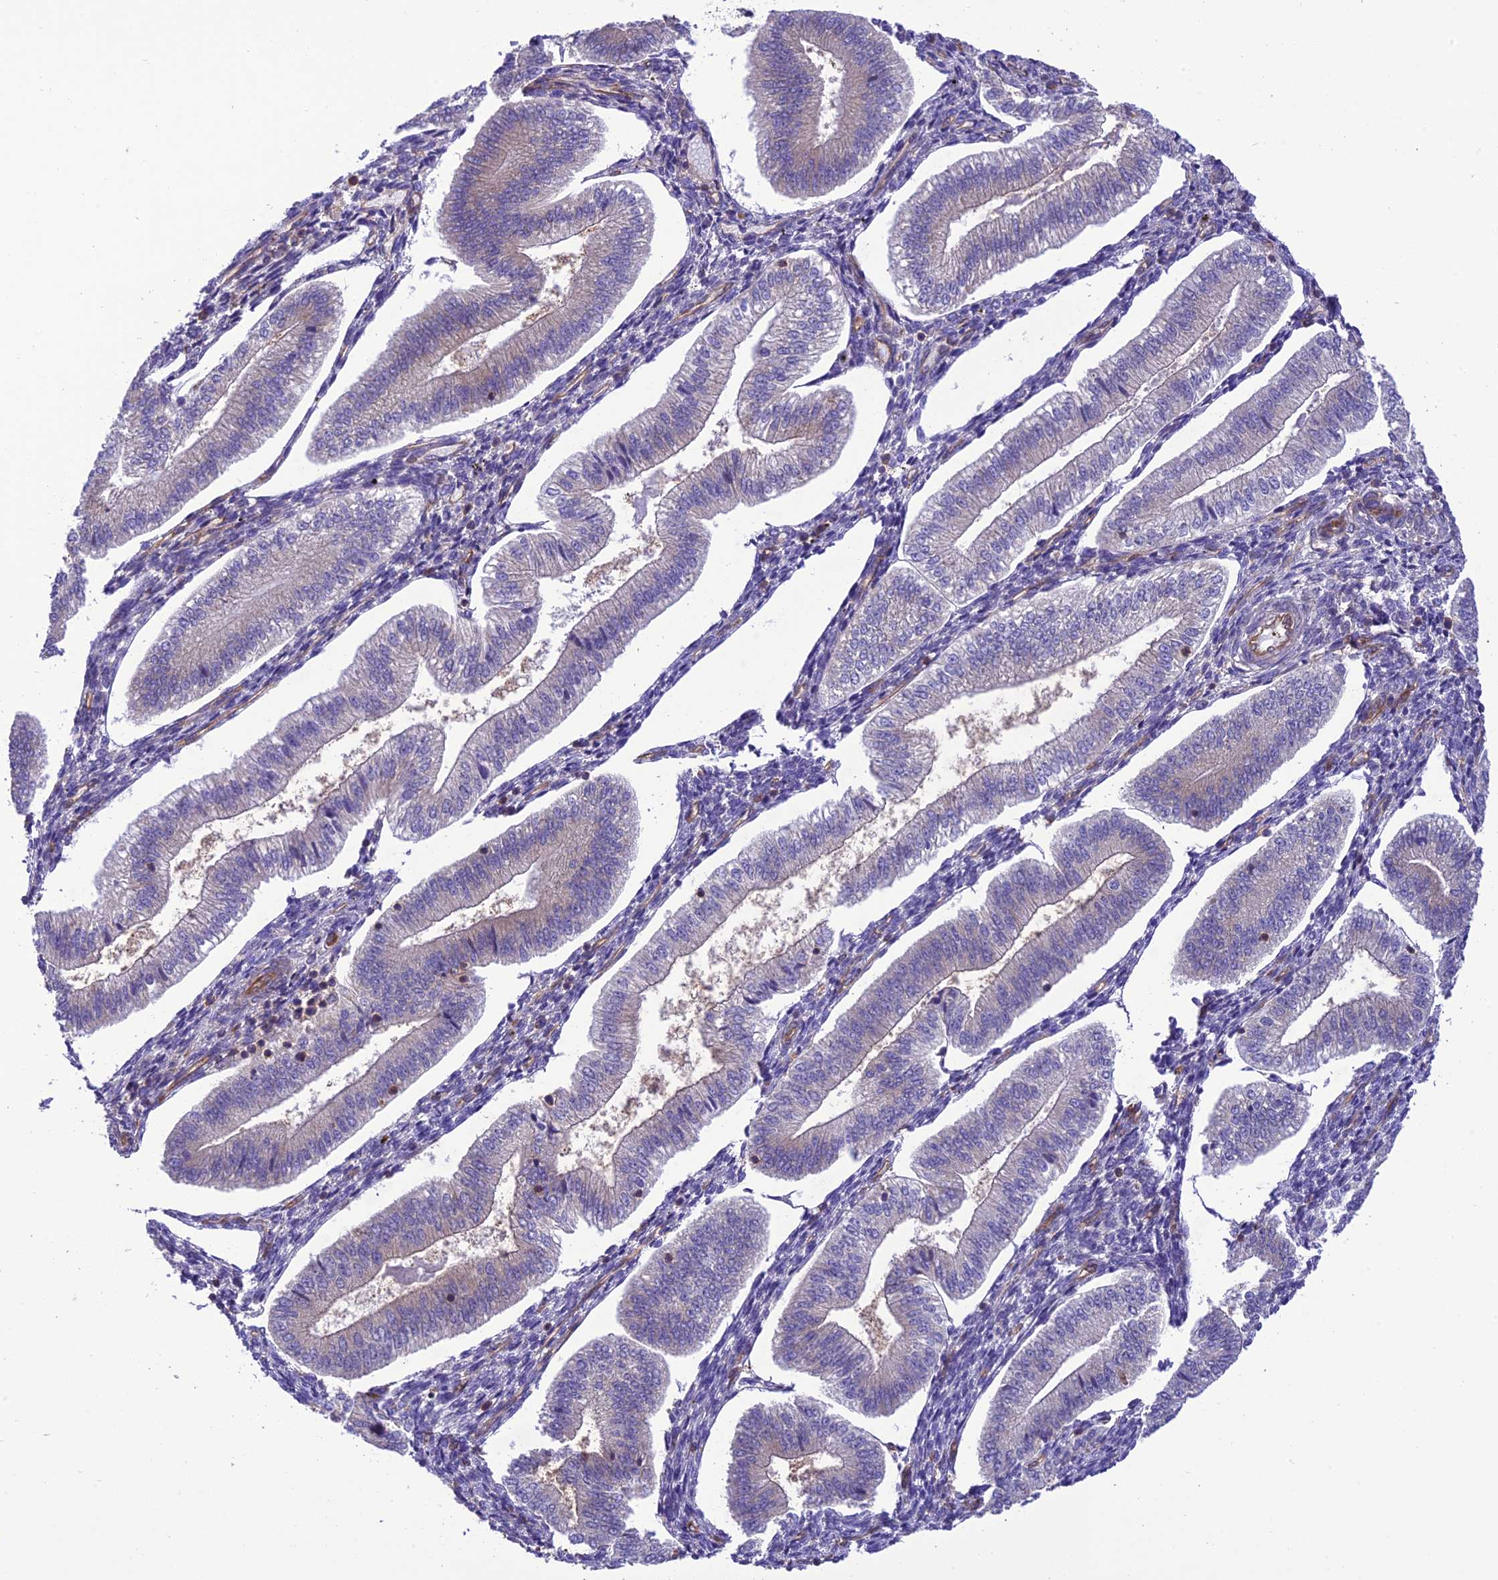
{"staining": {"intensity": "negative", "quantity": "none", "location": "none"}, "tissue": "endometrium", "cell_type": "Cells in endometrial stroma", "image_type": "normal", "snomed": [{"axis": "morphology", "description": "Normal tissue, NOS"}, {"axis": "topography", "description": "Endometrium"}], "caption": "IHC histopathology image of unremarkable human endometrium stained for a protein (brown), which exhibits no staining in cells in endometrial stroma. (Immunohistochemistry, brightfield microscopy, high magnification).", "gene": "PPFIA3", "patient": {"sex": "female", "age": 34}}